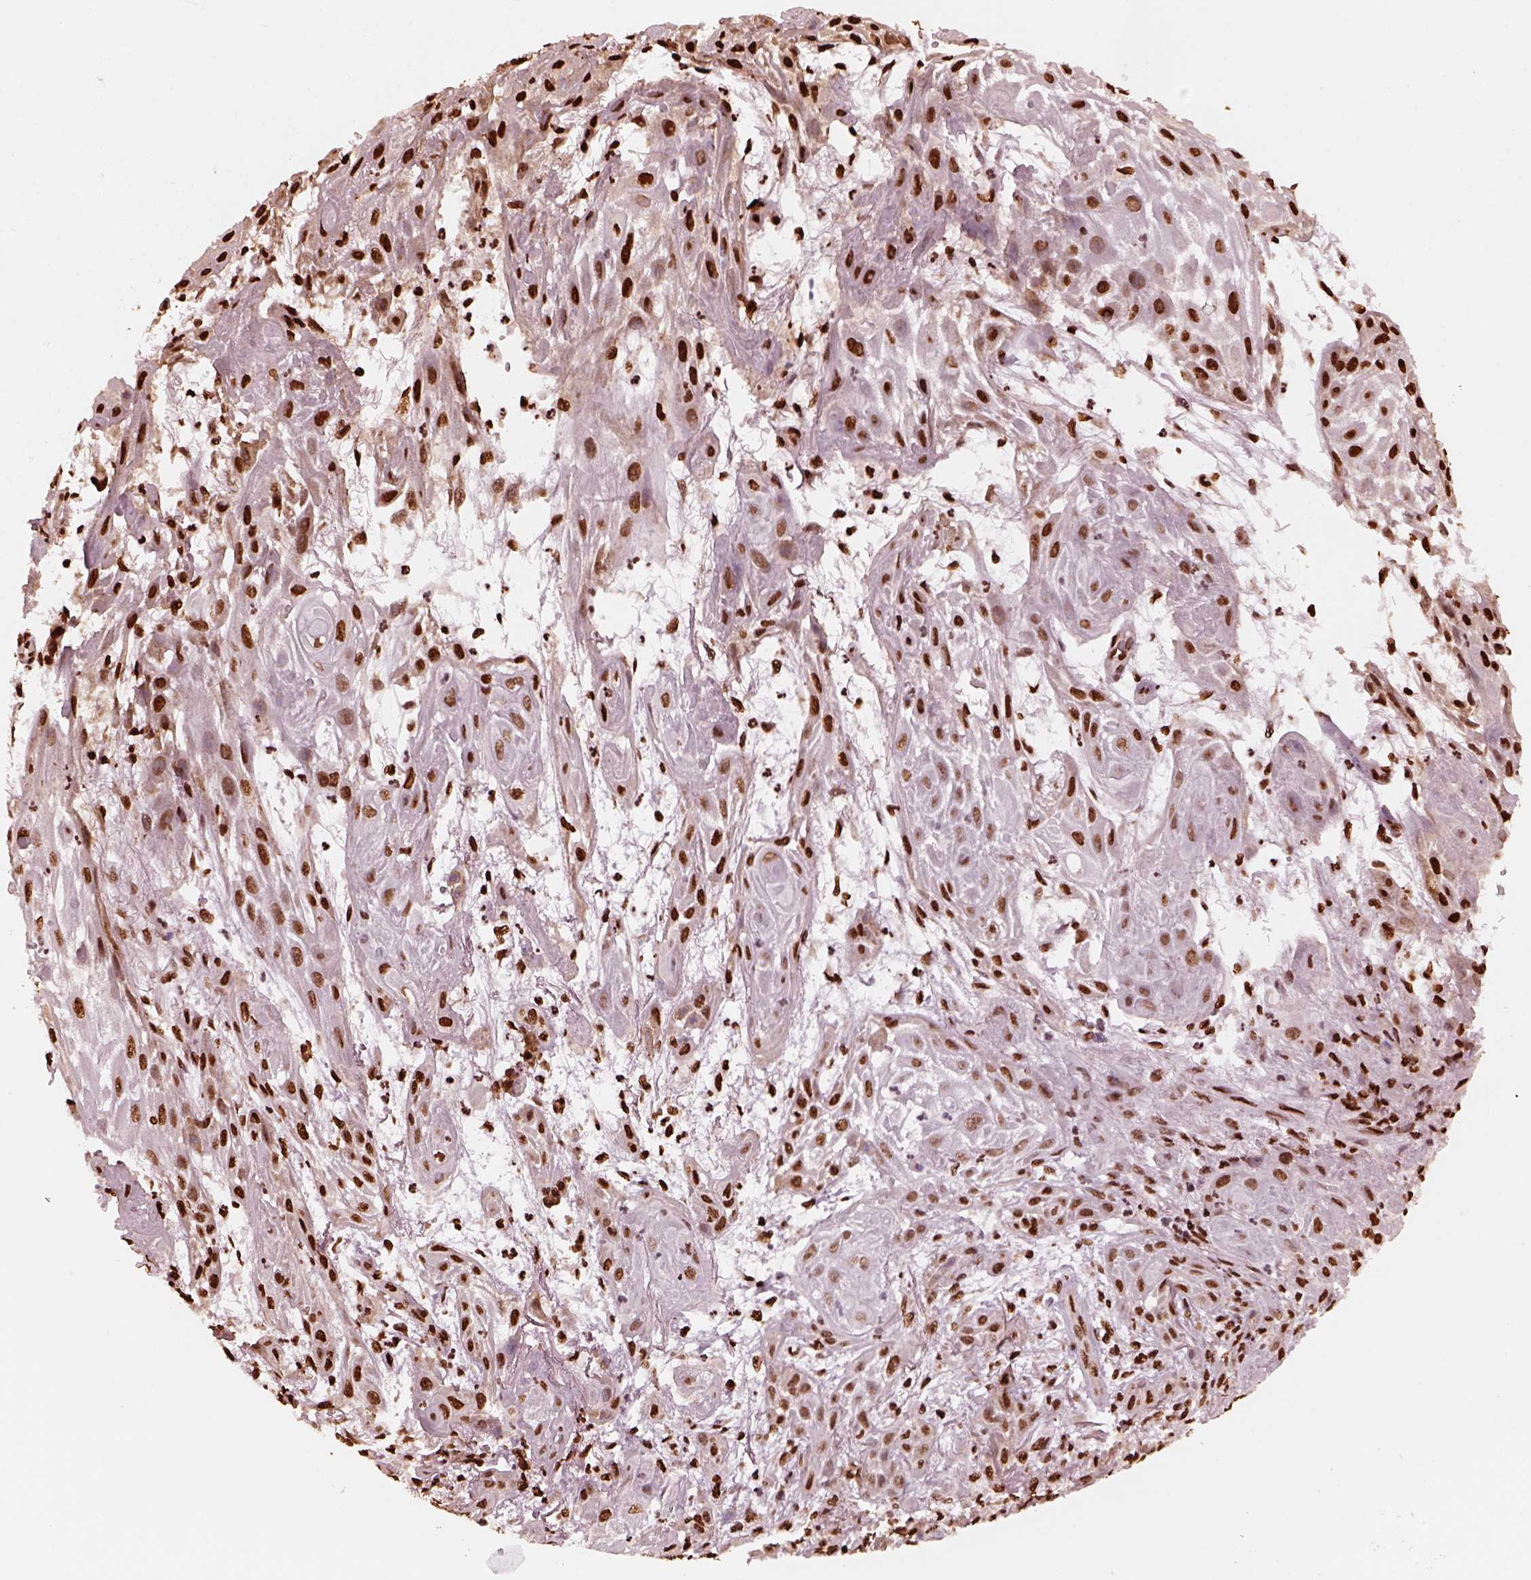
{"staining": {"intensity": "strong", "quantity": ">75%", "location": "nuclear"}, "tissue": "skin cancer", "cell_type": "Tumor cells", "image_type": "cancer", "snomed": [{"axis": "morphology", "description": "Squamous cell carcinoma, NOS"}, {"axis": "topography", "description": "Skin"}], "caption": "High-magnification brightfield microscopy of skin cancer (squamous cell carcinoma) stained with DAB (brown) and counterstained with hematoxylin (blue). tumor cells exhibit strong nuclear staining is present in approximately>75% of cells.", "gene": "NSD1", "patient": {"sex": "male", "age": 62}}